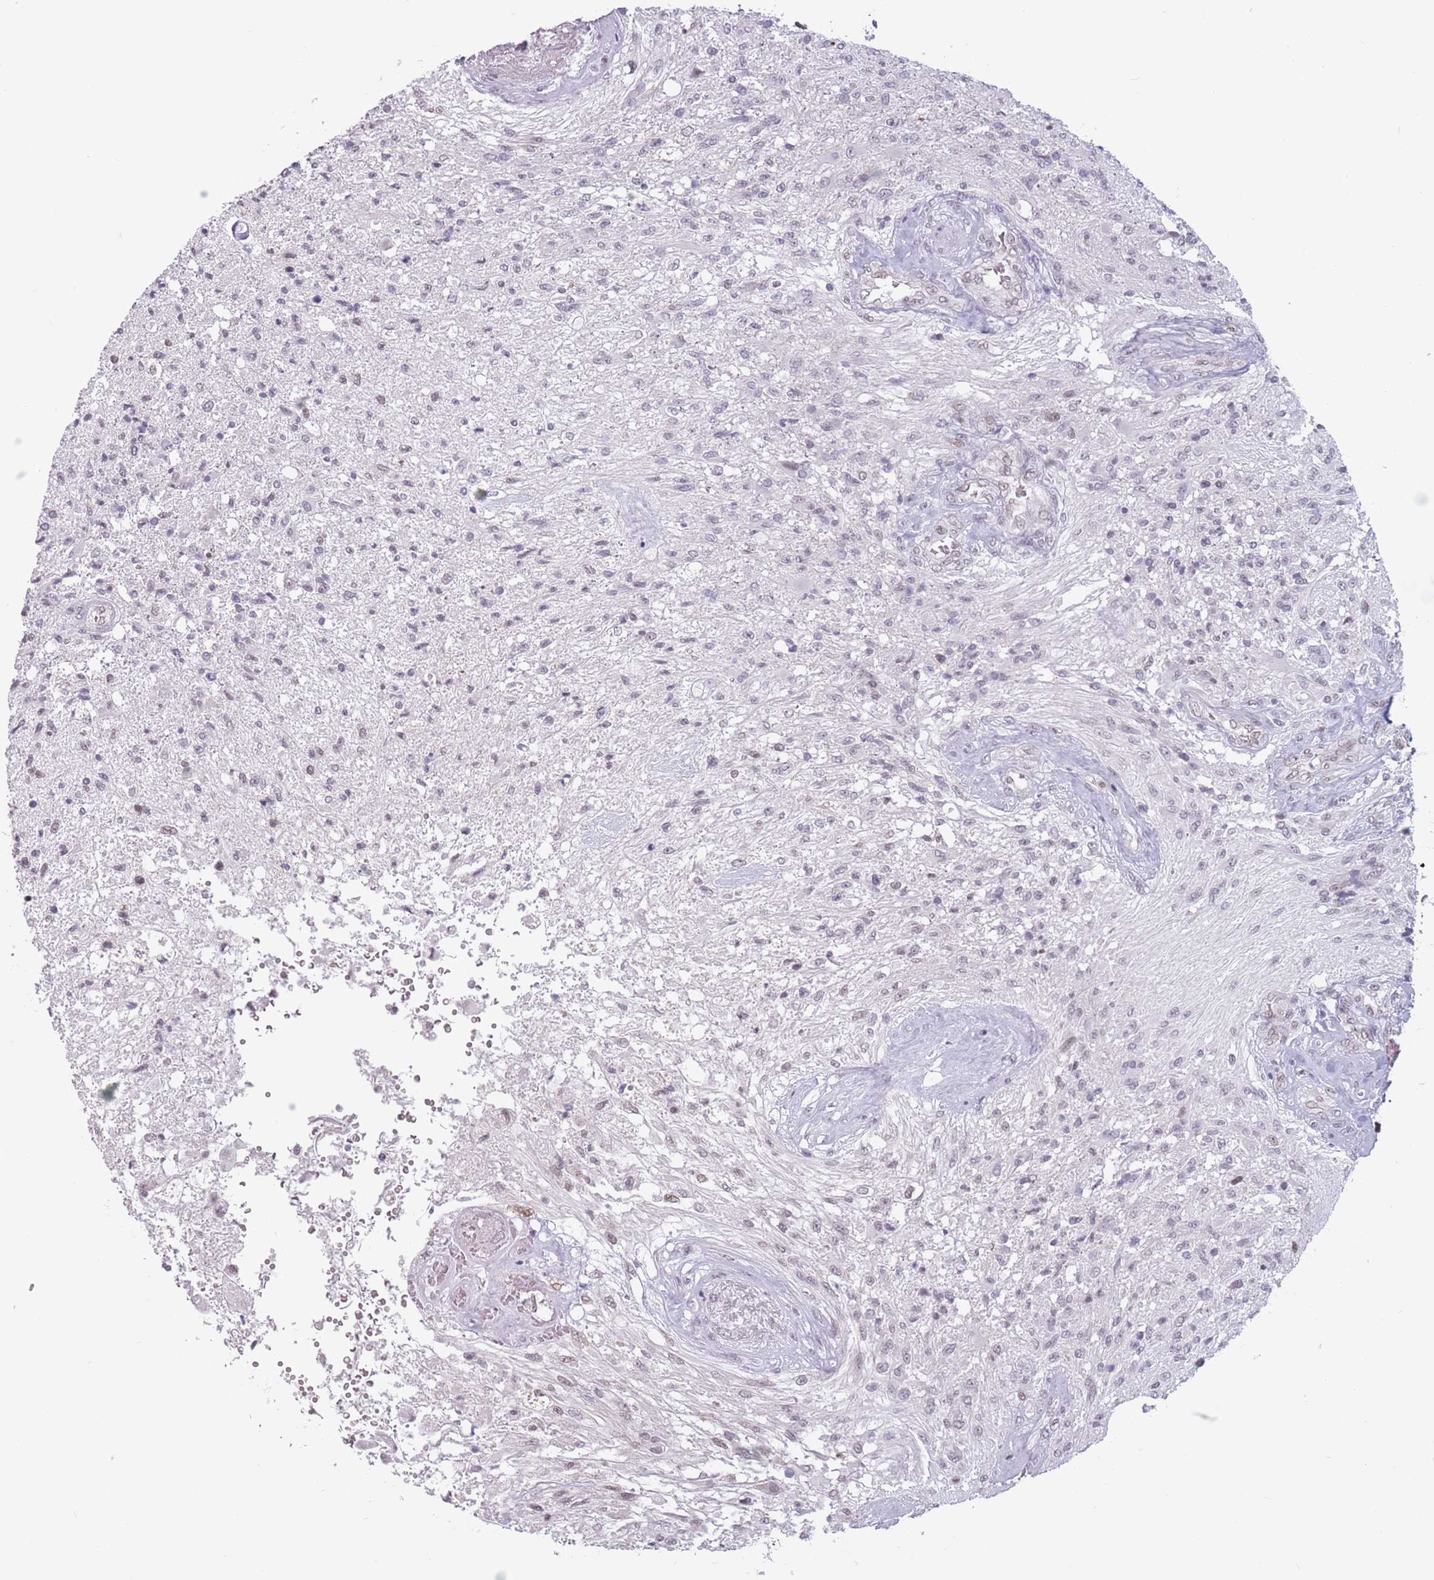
{"staining": {"intensity": "weak", "quantity": "<25%", "location": "nuclear"}, "tissue": "glioma", "cell_type": "Tumor cells", "image_type": "cancer", "snomed": [{"axis": "morphology", "description": "Glioma, malignant, High grade"}, {"axis": "topography", "description": "Brain"}], "caption": "Histopathology image shows no significant protein expression in tumor cells of glioma.", "gene": "PTCHD1", "patient": {"sex": "male", "age": 56}}